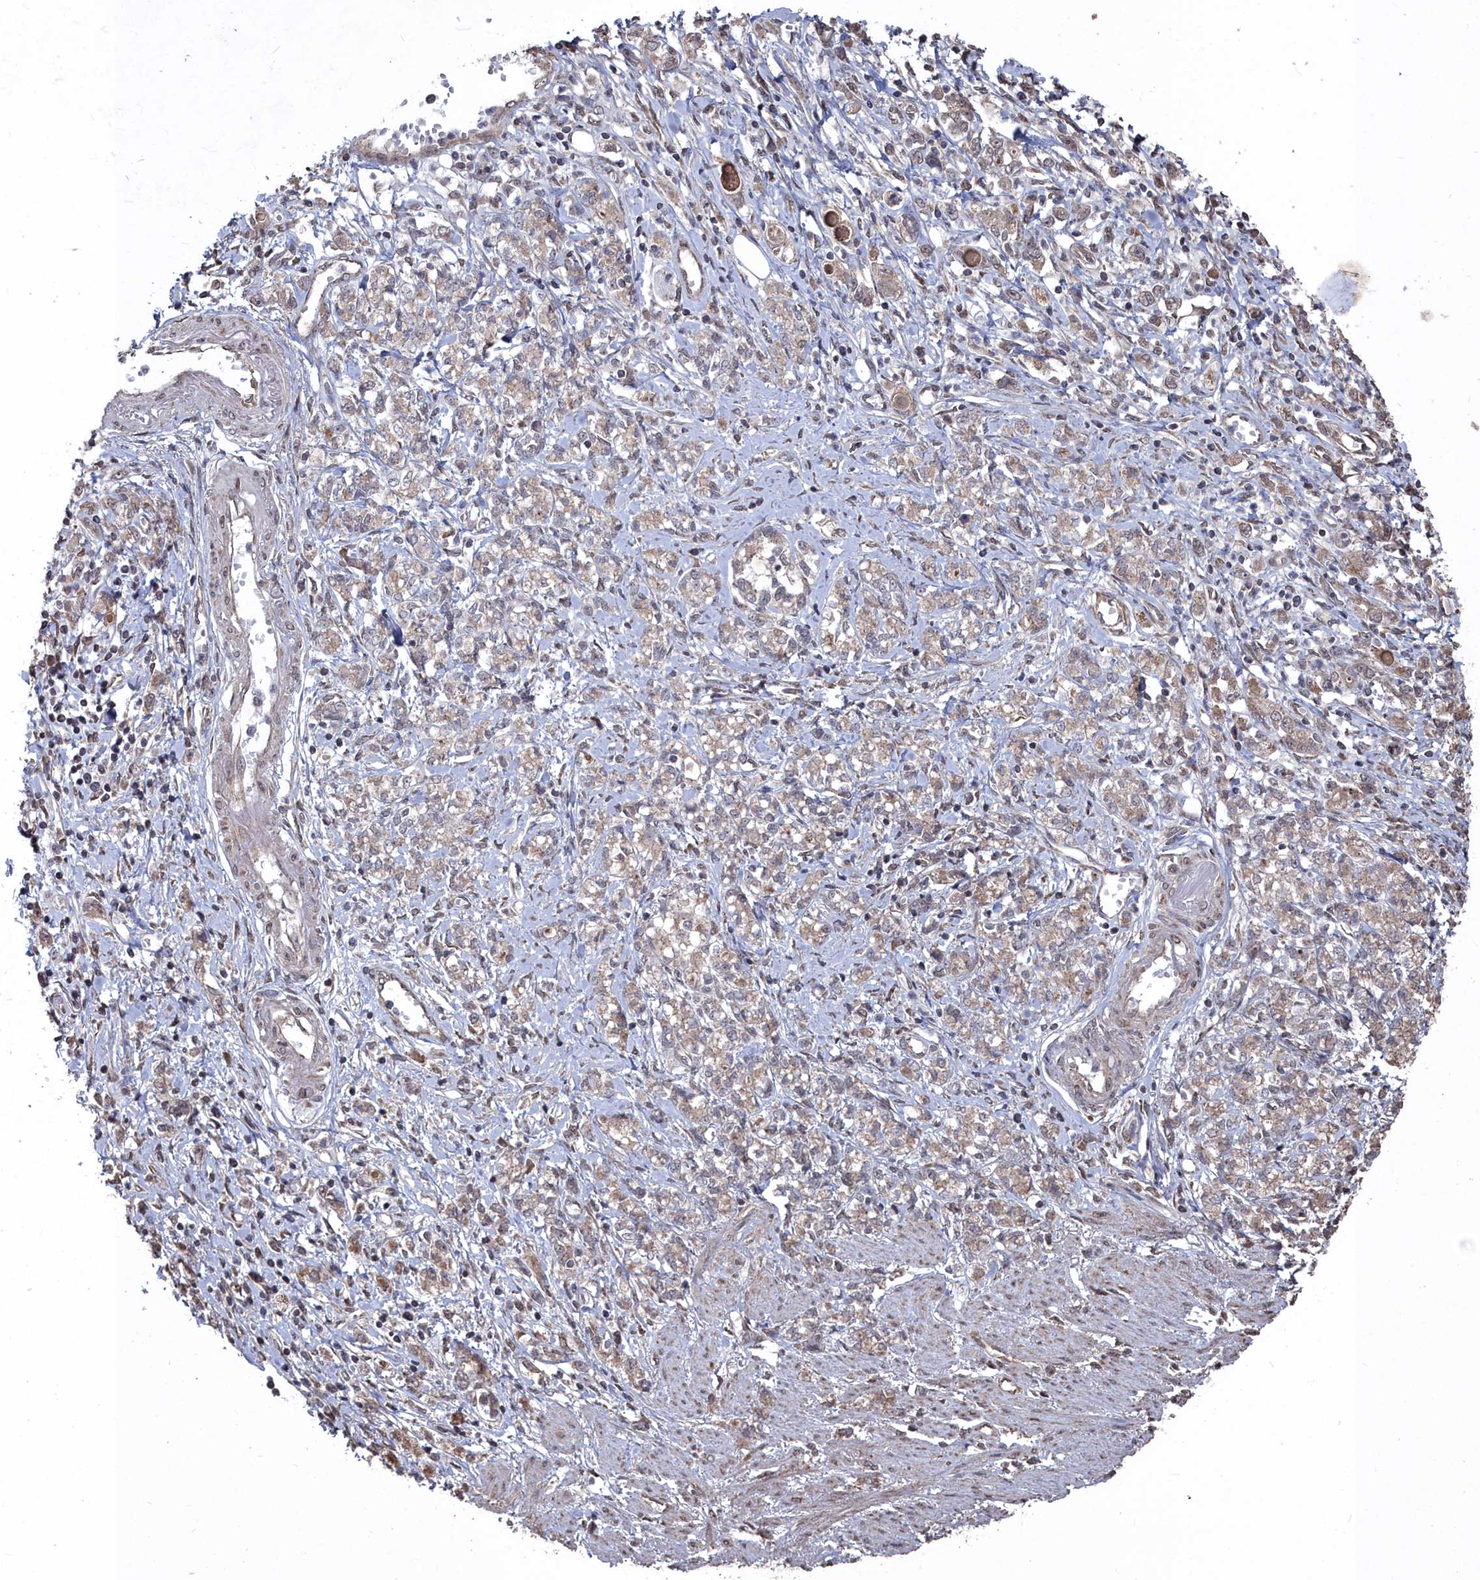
{"staining": {"intensity": "weak", "quantity": "25%-75%", "location": "cytoplasmic/membranous"}, "tissue": "stomach cancer", "cell_type": "Tumor cells", "image_type": "cancer", "snomed": [{"axis": "morphology", "description": "Adenocarcinoma, NOS"}, {"axis": "topography", "description": "Stomach"}], "caption": "Protein expression analysis of stomach cancer exhibits weak cytoplasmic/membranous expression in about 25%-75% of tumor cells. The staining was performed using DAB to visualize the protein expression in brown, while the nuclei were stained in blue with hematoxylin (Magnification: 20x).", "gene": "CCNP", "patient": {"sex": "female", "age": 76}}